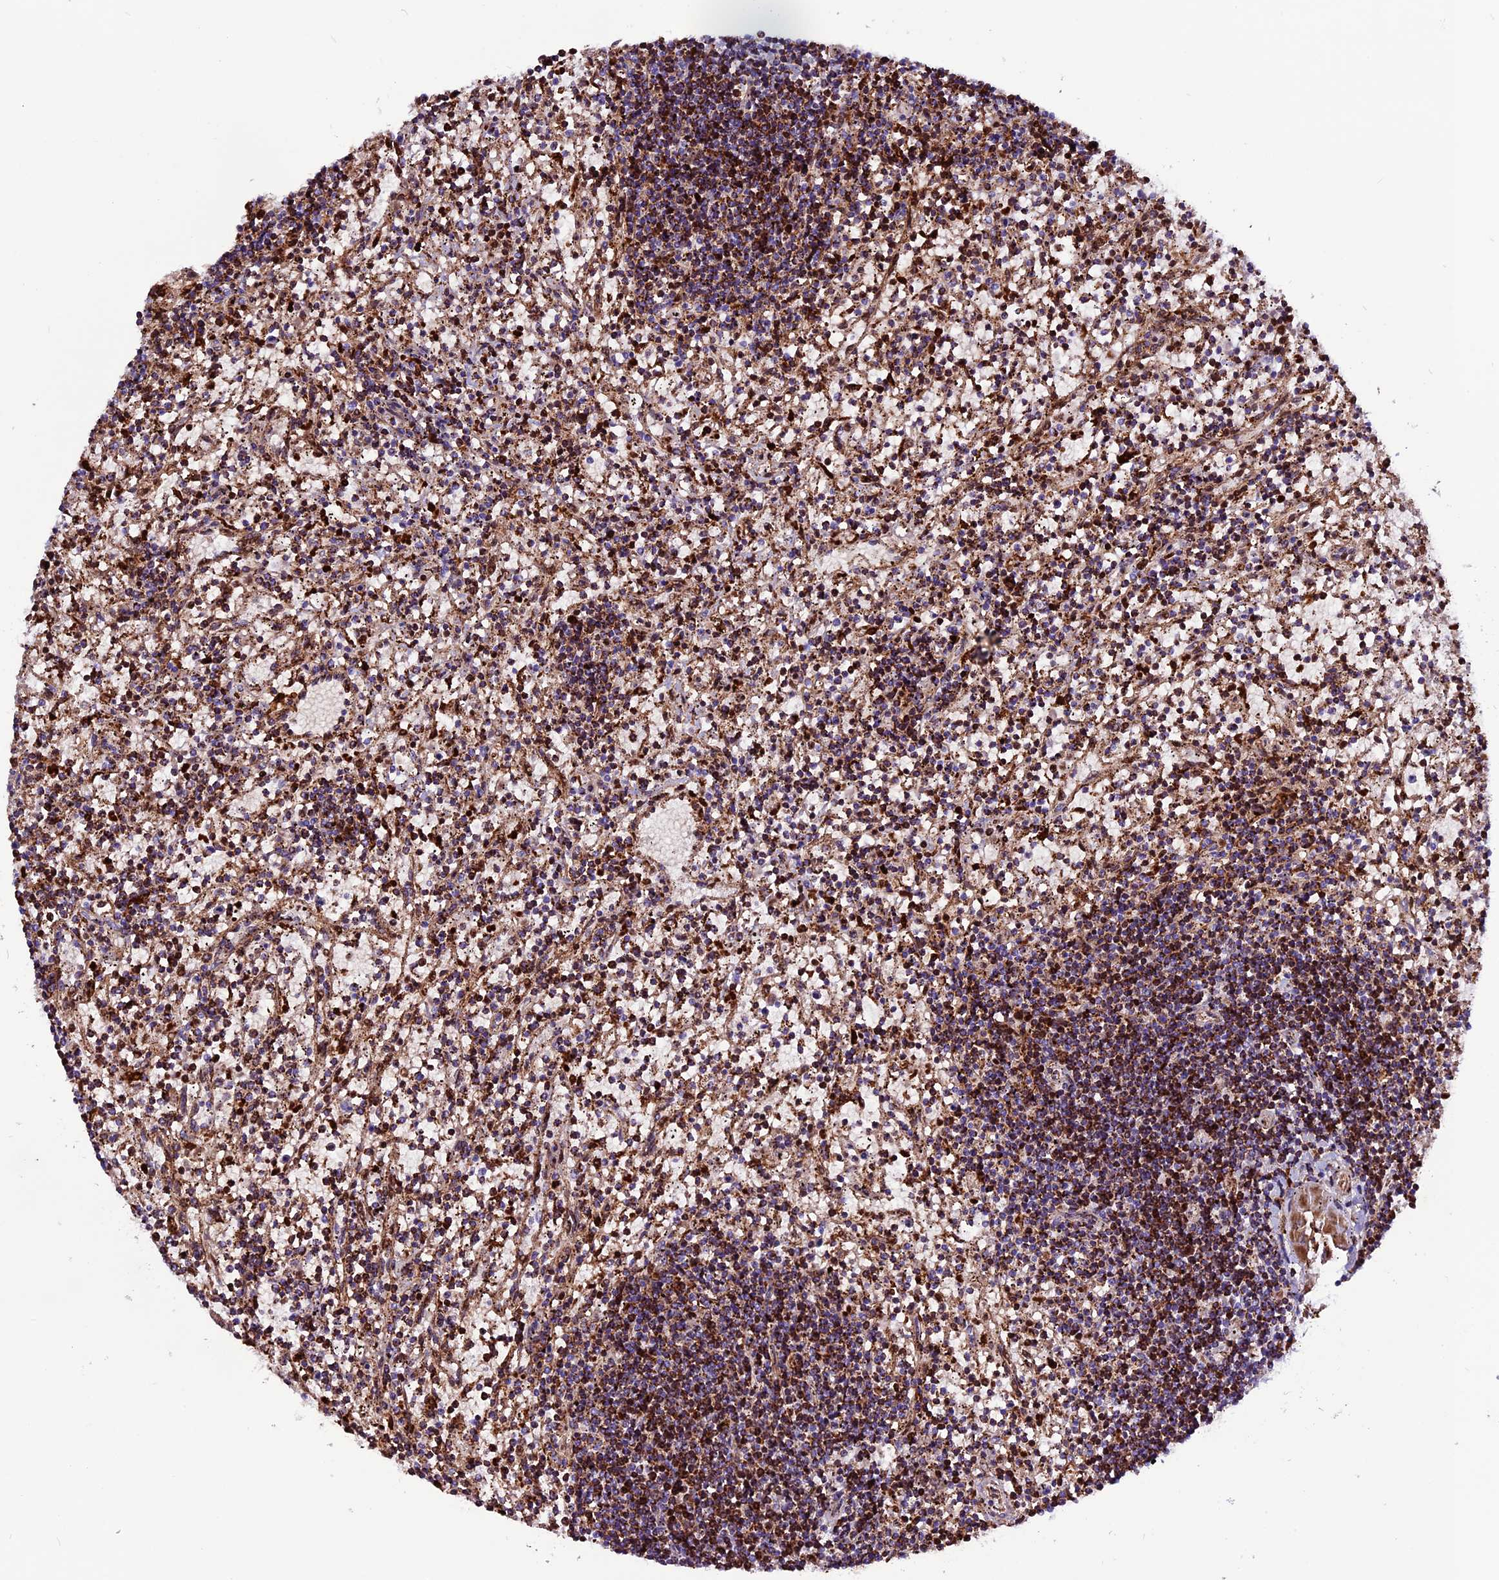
{"staining": {"intensity": "strong", "quantity": ">75%", "location": "cytoplasmic/membranous"}, "tissue": "lymphoma", "cell_type": "Tumor cells", "image_type": "cancer", "snomed": [{"axis": "morphology", "description": "Malignant lymphoma, non-Hodgkin's type, Low grade"}, {"axis": "topography", "description": "Spleen"}], "caption": "IHC photomicrograph of neoplastic tissue: lymphoma stained using immunohistochemistry (IHC) shows high levels of strong protein expression localized specifically in the cytoplasmic/membranous of tumor cells, appearing as a cytoplasmic/membranous brown color.", "gene": "CX3CL1", "patient": {"sex": "male", "age": 76}}